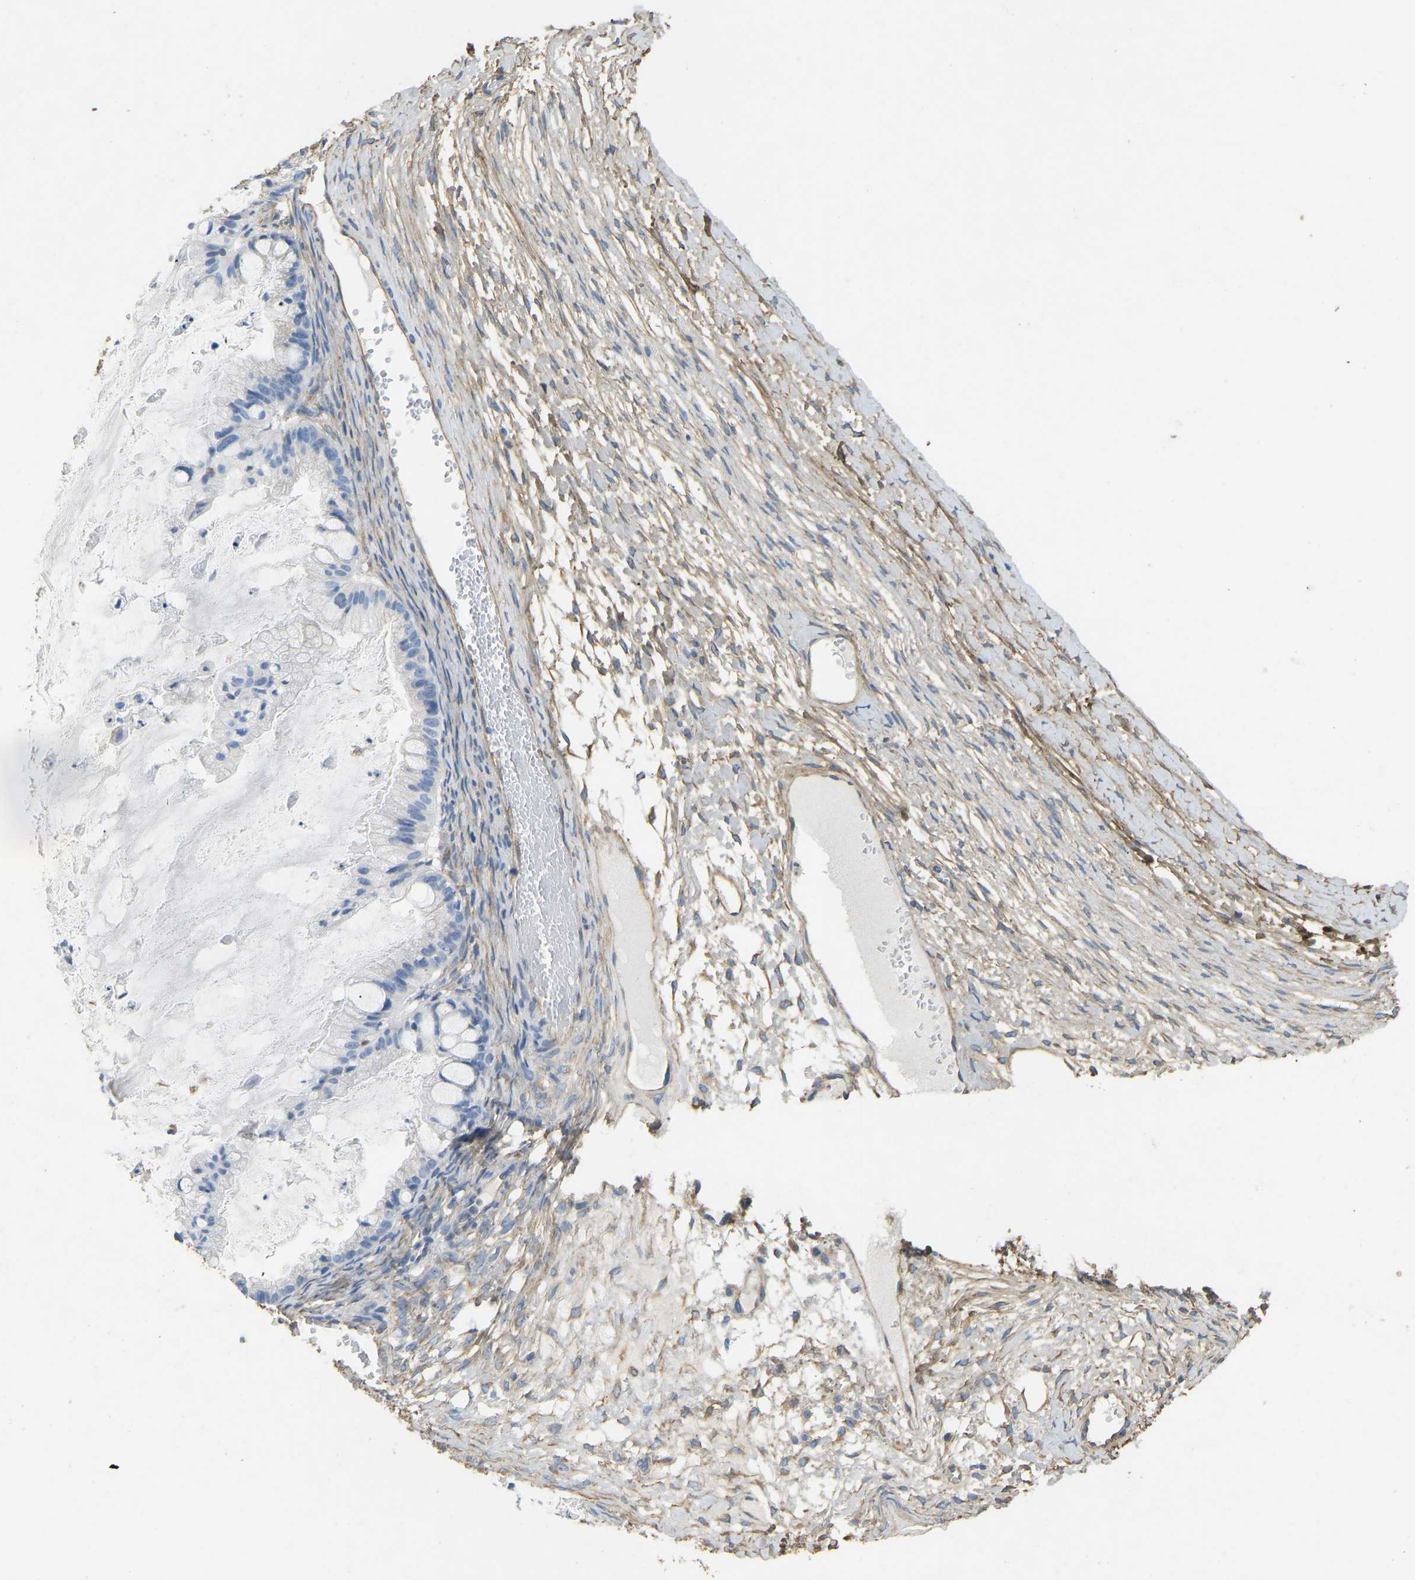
{"staining": {"intensity": "negative", "quantity": "none", "location": "none"}, "tissue": "ovarian cancer", "cell_type": "Tumor cells", "image_type": "cancer", "snomed": [{"axis": "morphology", "description": "Cystadenocarcinoma, mucinous, NOS"}, {"axis": "topography", "description": "Ovary"}], "caption": "Image shows no protein expression in tumor cells of mucinous cystadenocarcinoma (ovarian) tissue.", "gene": "TECTA", "patient": {"sex": "female", "age": 57}}